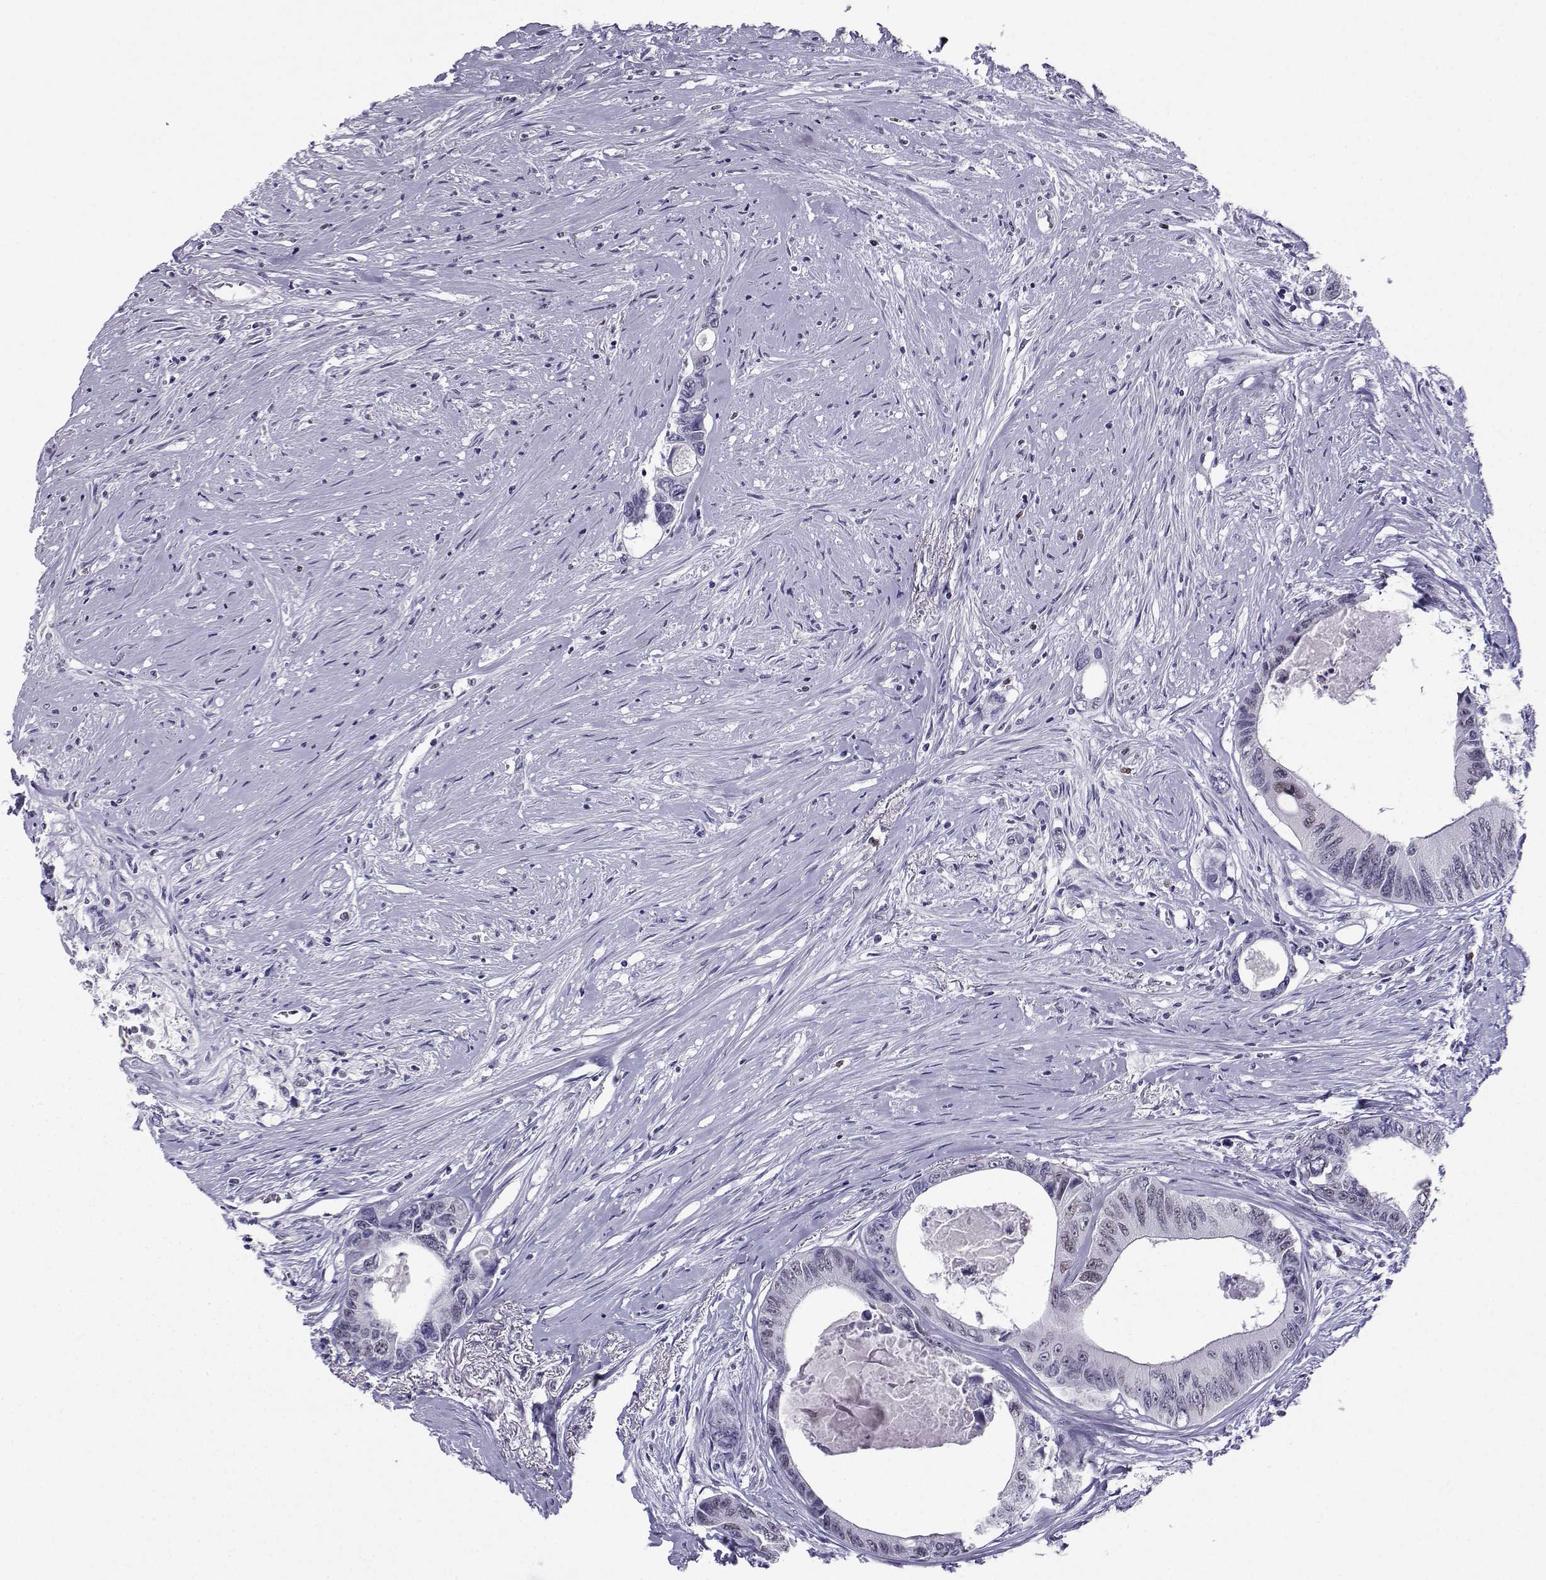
{"staining": {"intensity": "negative", "quantity": "none", "location": "none"}, "tissue": "colorectal cancer", "cell_type": "Tumor cells", "image_type": "cancer", "snomed": [{"axis": "morphology", "description": "Adenocarcinoma, NOS"}, {"axis": "topography", "description": "Rectum"}], "caption": "A high-resolution image shows IHC staining of colorectal cancer (adenocarcinoma), which shows no significant positivity in tumor cells. (Brightfield microscopy of DAB IHC at high magnification).", "gene": "TEDC2", "patient": {"sex": "male", "age": 59}}